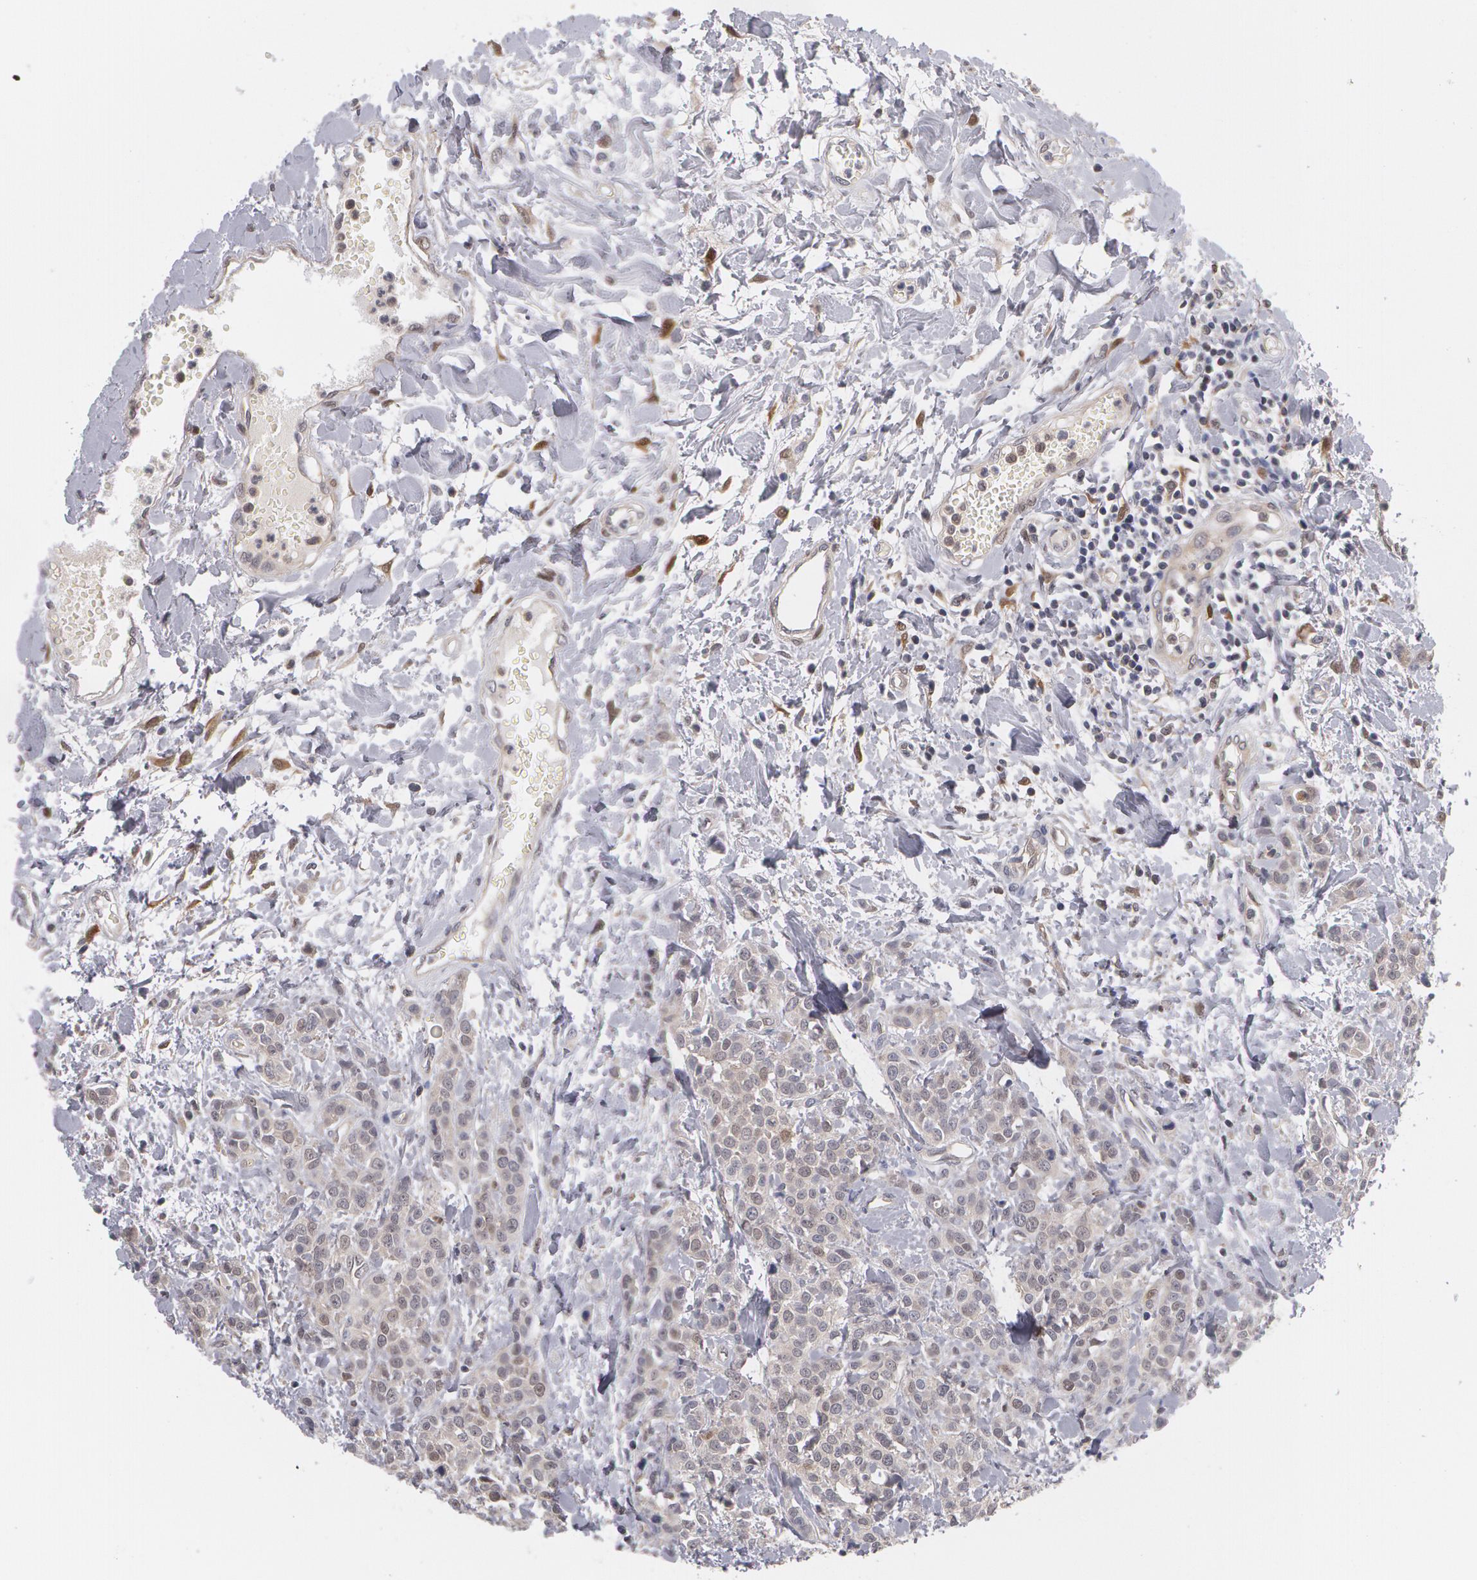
{"staining": {"intensity": "negative", "quantity": "none", "location": "none"}, "tissue": "urothelial cancer", "cell_type": "Tumor cells", "image_type": "cancer", "snomed": [{"axis": "morphology", "description": "Urothelial carcinoma, High grade"}, {"axis": "topography", "description": "Urinary bladder"}], "caption": "Human high-grade urothelial carcinoma stained for a protein using immunohistochemistry shows no staining in tumor cells.", "gene": "TXNRD1", "patient": {"sex": "male", "age": 56}}